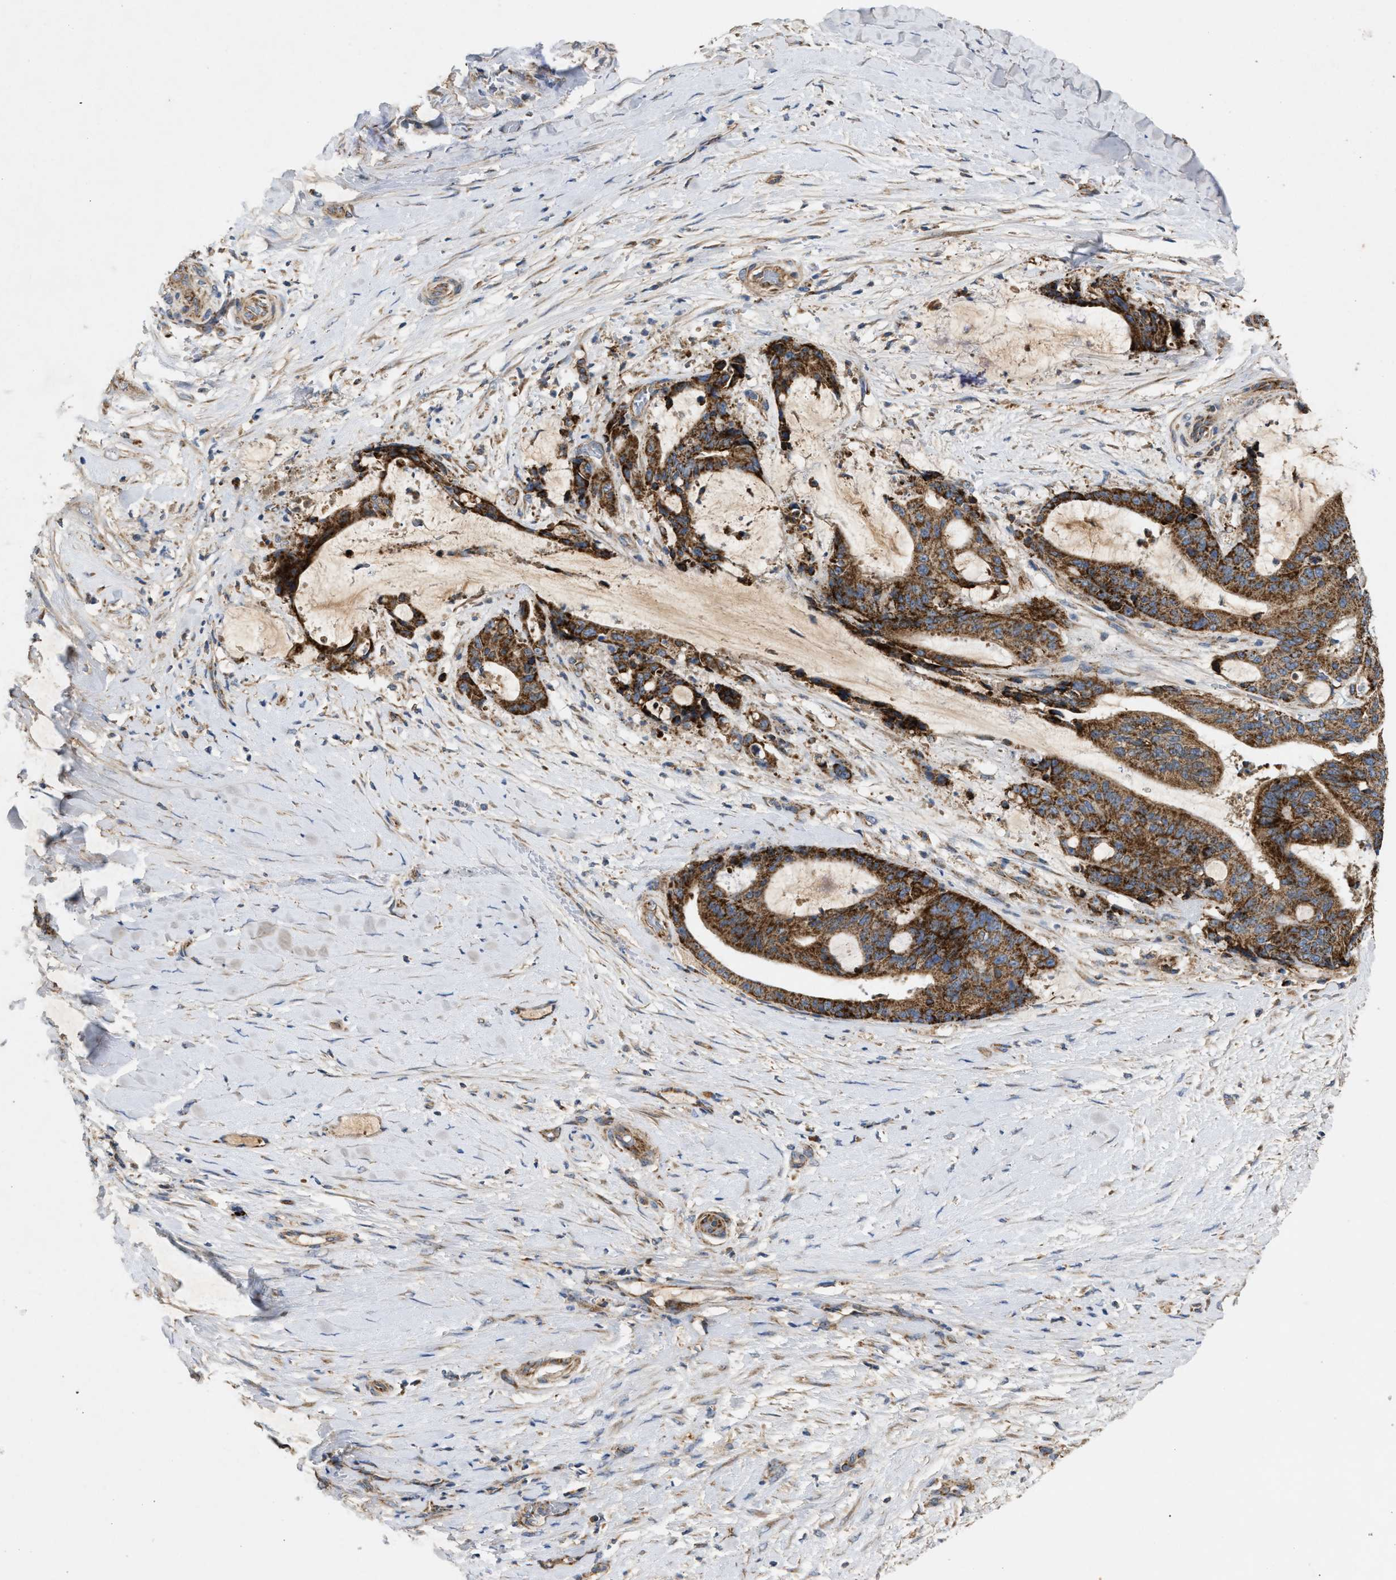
{"staining": {"intensity": "strong", "quantity": ">75%", "location": "cytoplasmic/membranous"}, "tissue": "liver cancer", "cell_type": "Tumor cells", "image_type": "cancer", "snomed": [{"axis": "morphology", "description": "Normal tissue, NOS"}, {"axis": "morphology", "description": "Cholangiocarcinoma"}, {"axis": "topography", "description": "Liver"}, {"axis": "topography", "description": "Peripheral nerve tissue"}], "caption": "IHC (DAB (3,3'-diaminobenzidine)) staining of human liver cancer exhibits strong cytoplasmic/membranous protein positivity in about >75% of tumor cells.", "gene": "TACO1", "patient": {"sex": "female", "age": 73}}